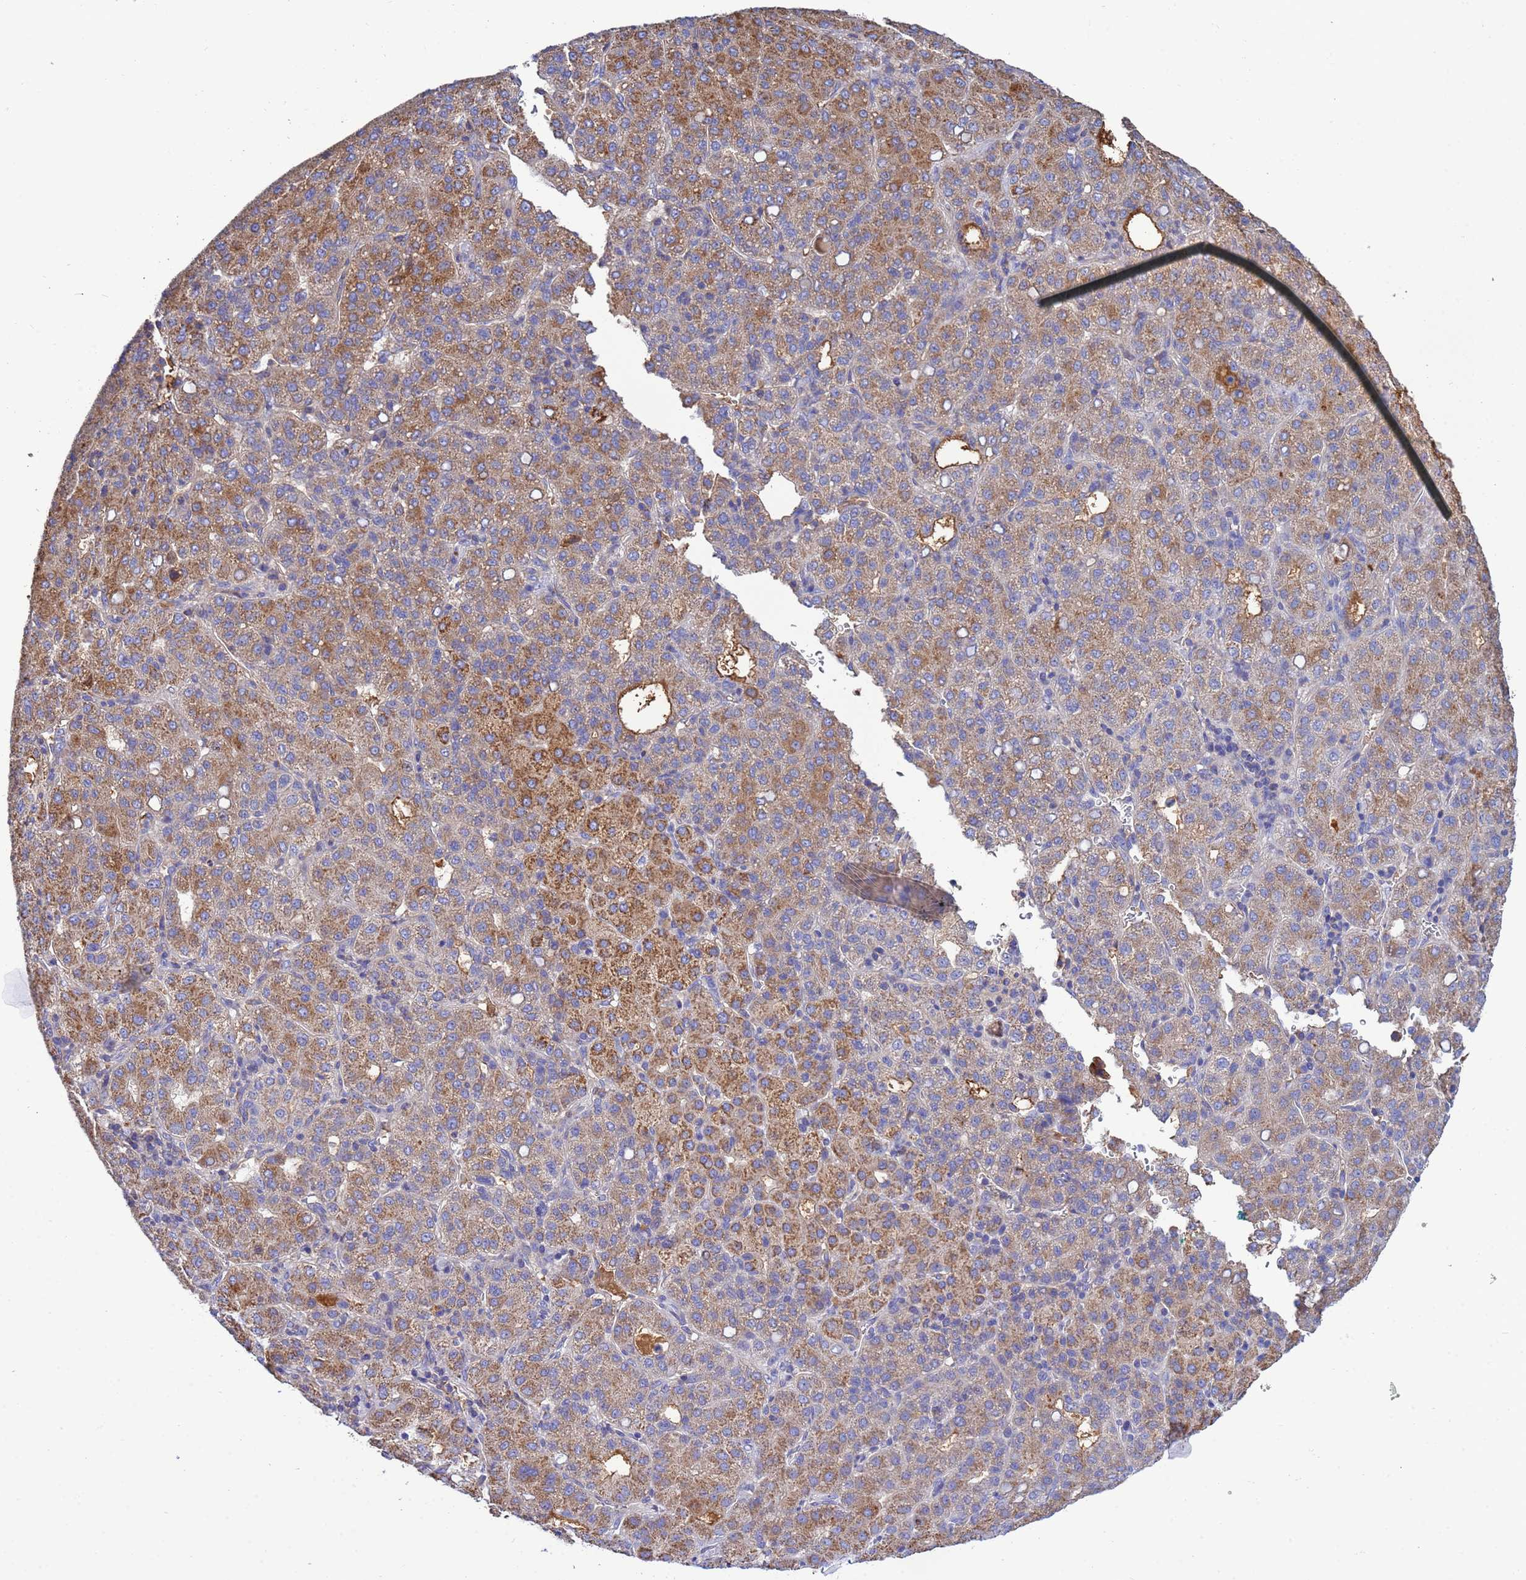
{"staining": {"intensity": "moderate", "quantity": ">75%", "location": "cytoplasmic/membranous"}, "tissue": "liver cancer", "cell_type": "Tumor cells", "image_type": "cancer", "snomed": [{"axis": "morphology", "description": "Carcinoma, Hepatocellular, NOS"}, {"axis": "topography", "description": "Liver"}], "caption": "Human hepatocellular carcinoma (liver) stained with a protein marker shows moderate staining in tumor cells.", "gene": "GLUD1", "patient": {"sex": "male", "age": 65}}